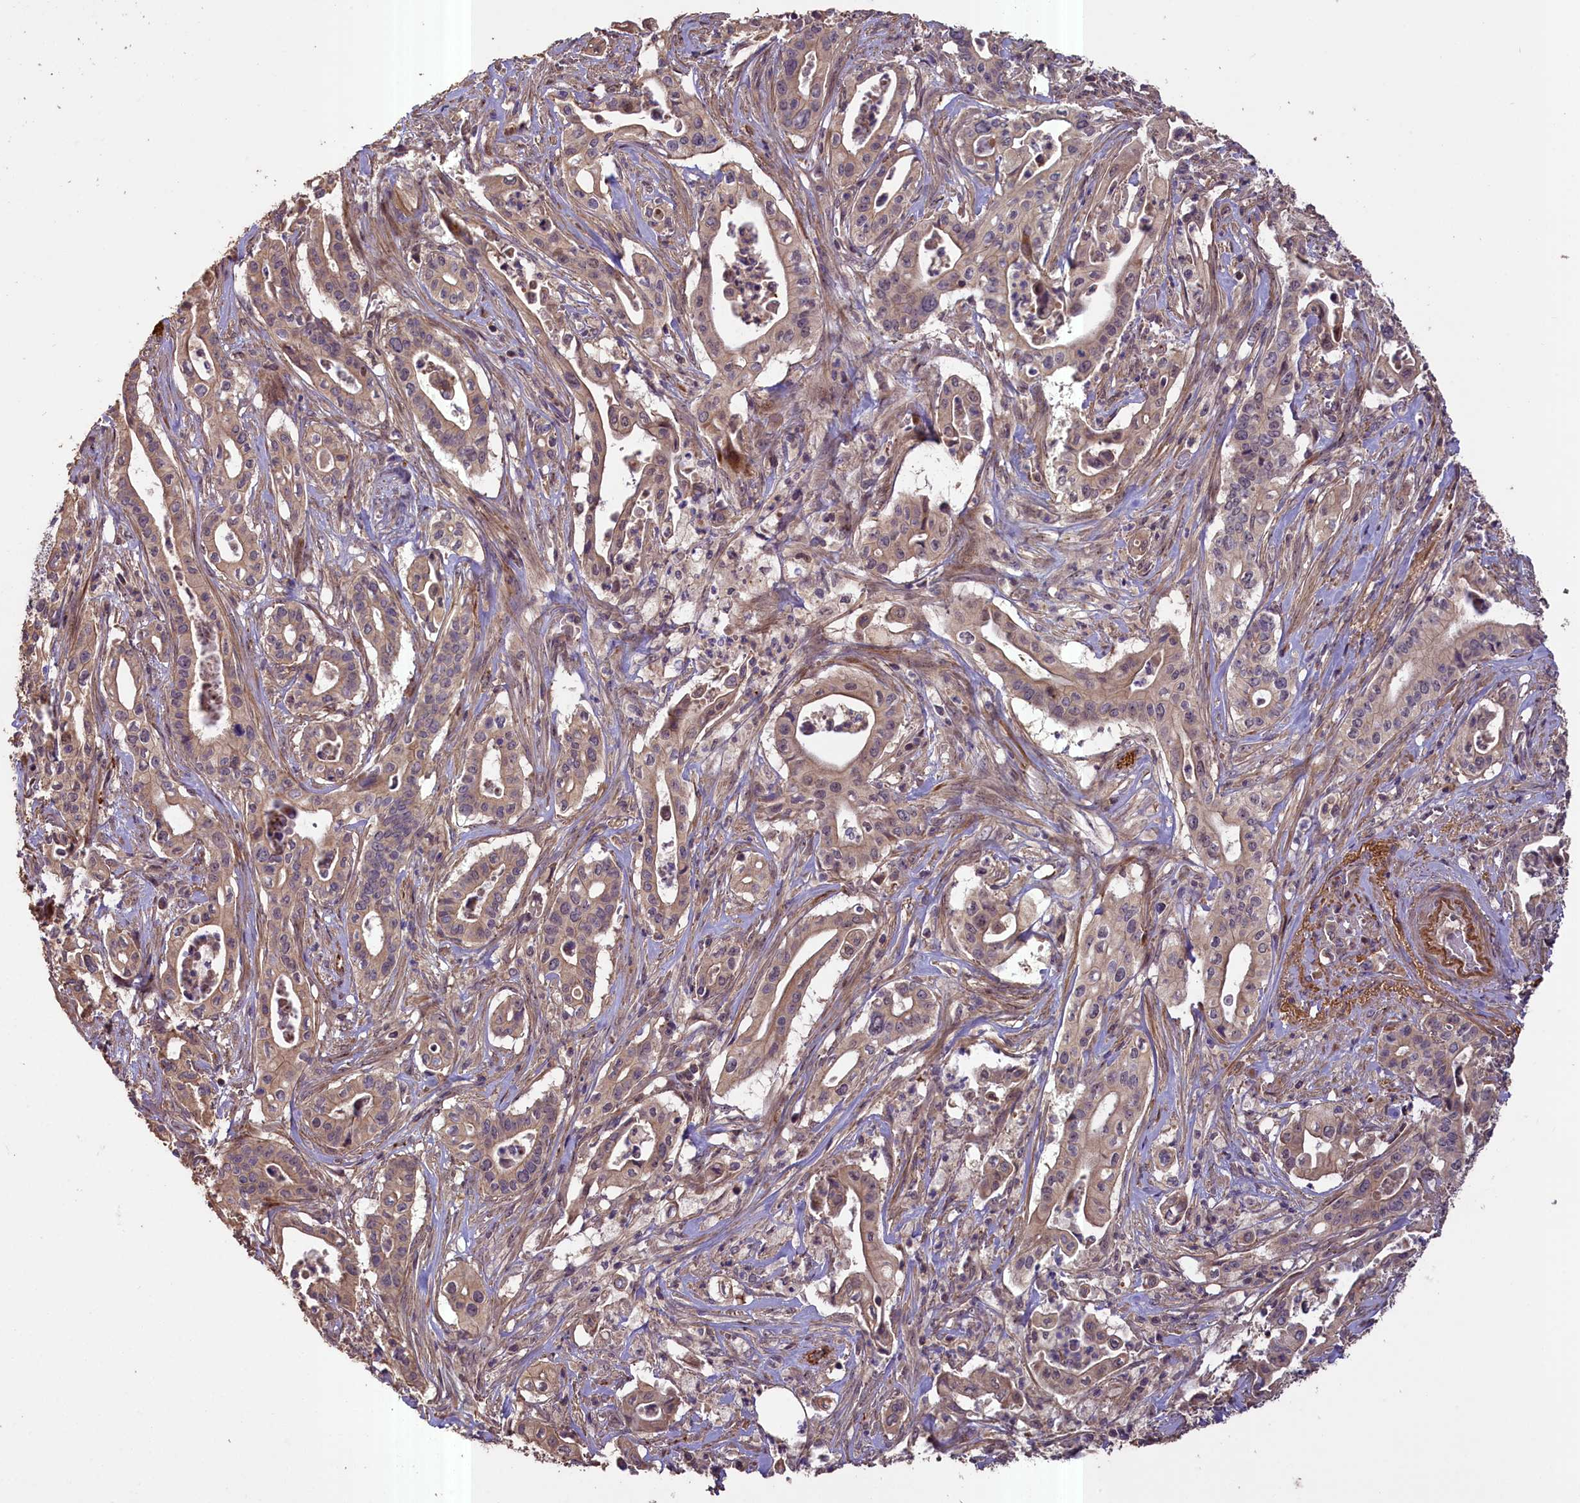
{"staining": {"intensity": "weak", "quantity": ">75%", "location": "cytoplasmic/membranous"}, "tissue": "pancreatic cancer", "cell_type": "Tumor cells", "image_type": "cancer", "snomed": [{"axis": "morphology", "description": "Adenocarcinoma, NOS"}, {"axis": "topography", "description": "Pancreas"}], "caption": "This is an image of IHC staining of pancreatic cancer (adenocarcinoma), which shows weak staining in the cytoplasmic/membranous of tumor cells.", "gene": "FUZ", "patient": {"sex": "female", "age": 77}}